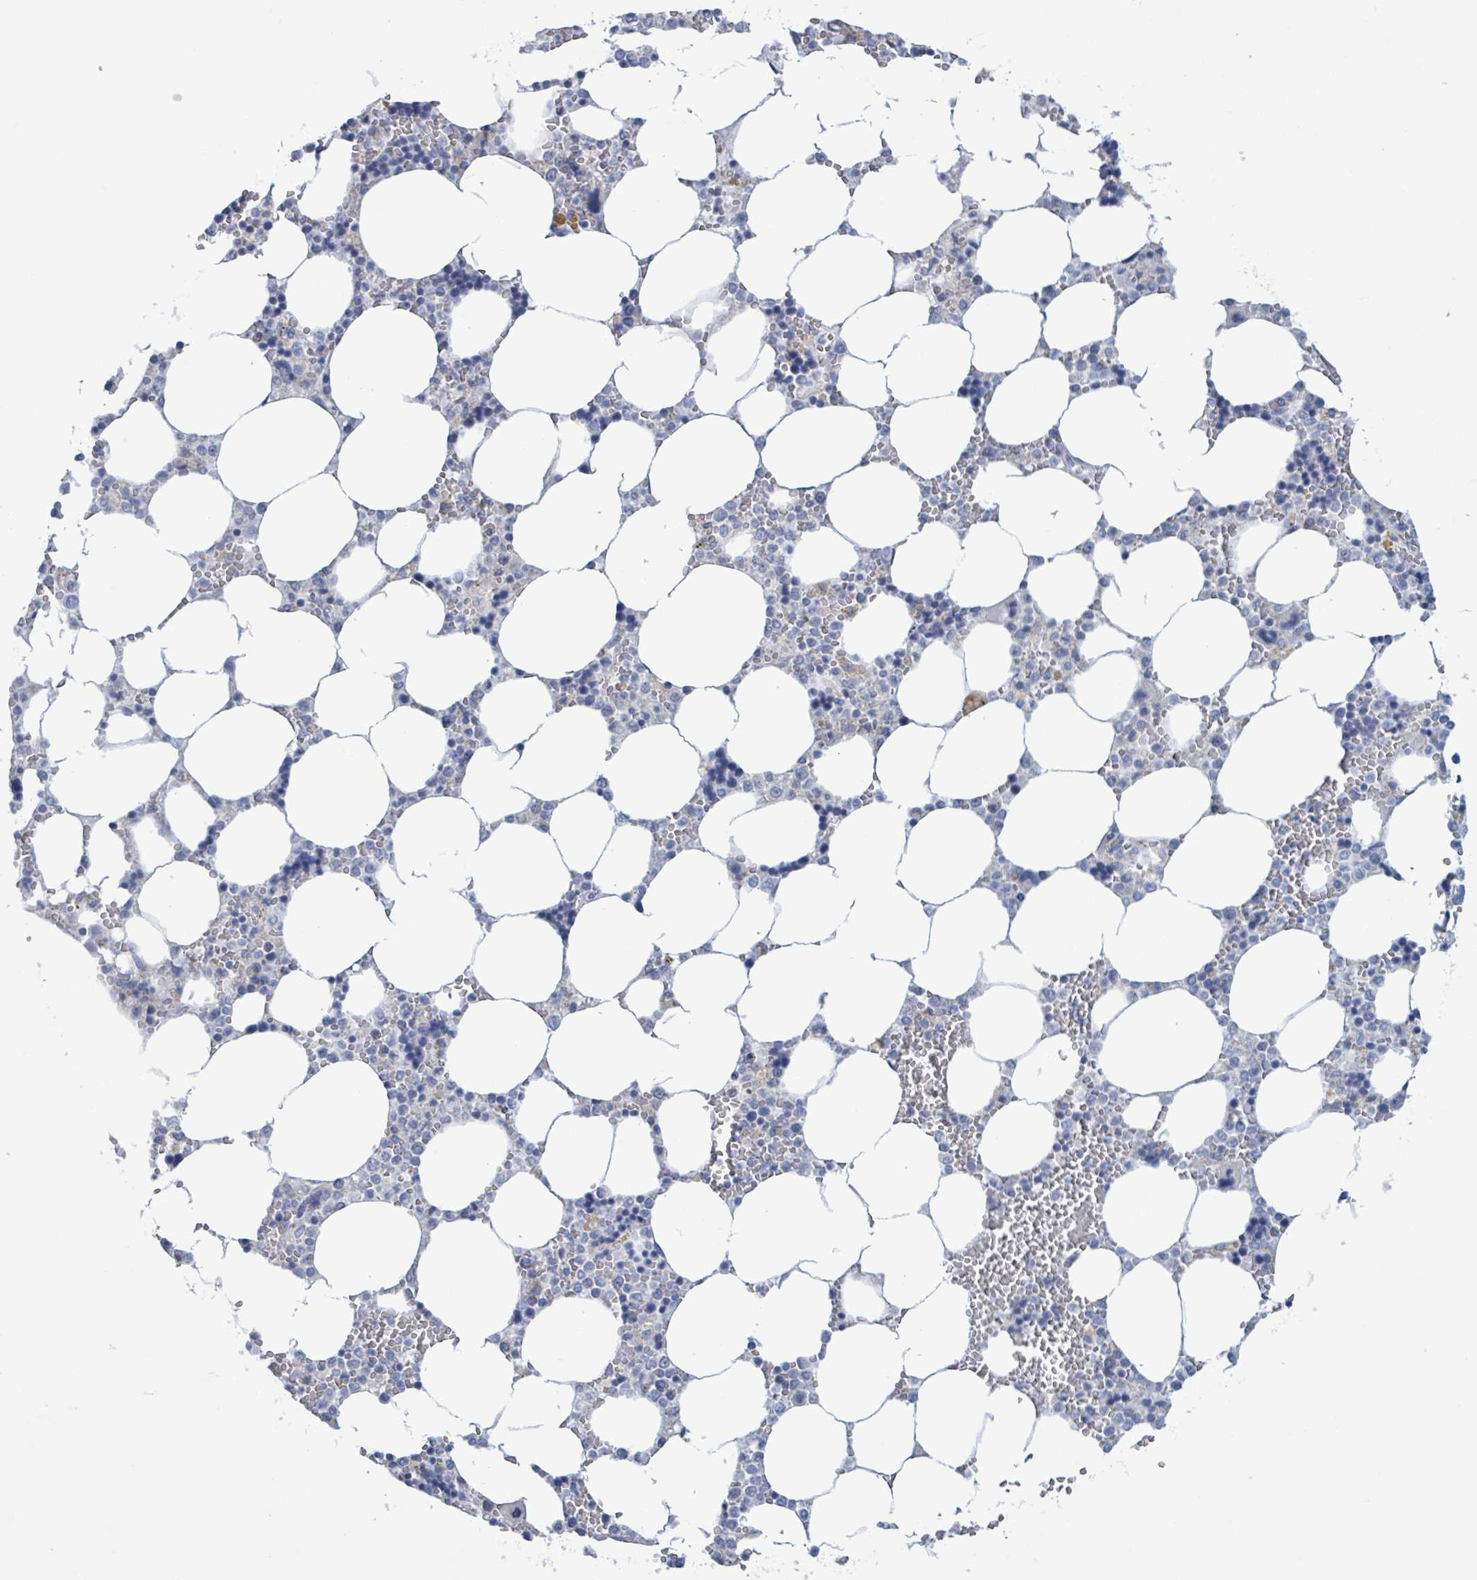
{"staining": {"intensity": "negative", "quantity": "none", "location": "none"}, "tissue": "bone marrow", "cell_type": "Hematopoietic cells", "image_type": "normal", "snomed": [{"axis": "morphology", "description": "Normal tissue, NOS"}, {"axis": "topography", "description": "Bone marrow"}], "caption": "DAB immunohistochemical staining of unremarkable human bone marrow reveals no significant staining in hematopoietic cells. Brightfield microscopy of immunohistochemistry stained with DAB (3,3'-diaminobenzidine) (brown) and hematoxylin (blue), captured at high magnification.", "gene": "AKR1C4", "patient": {"sex": "male", "age": 64}}